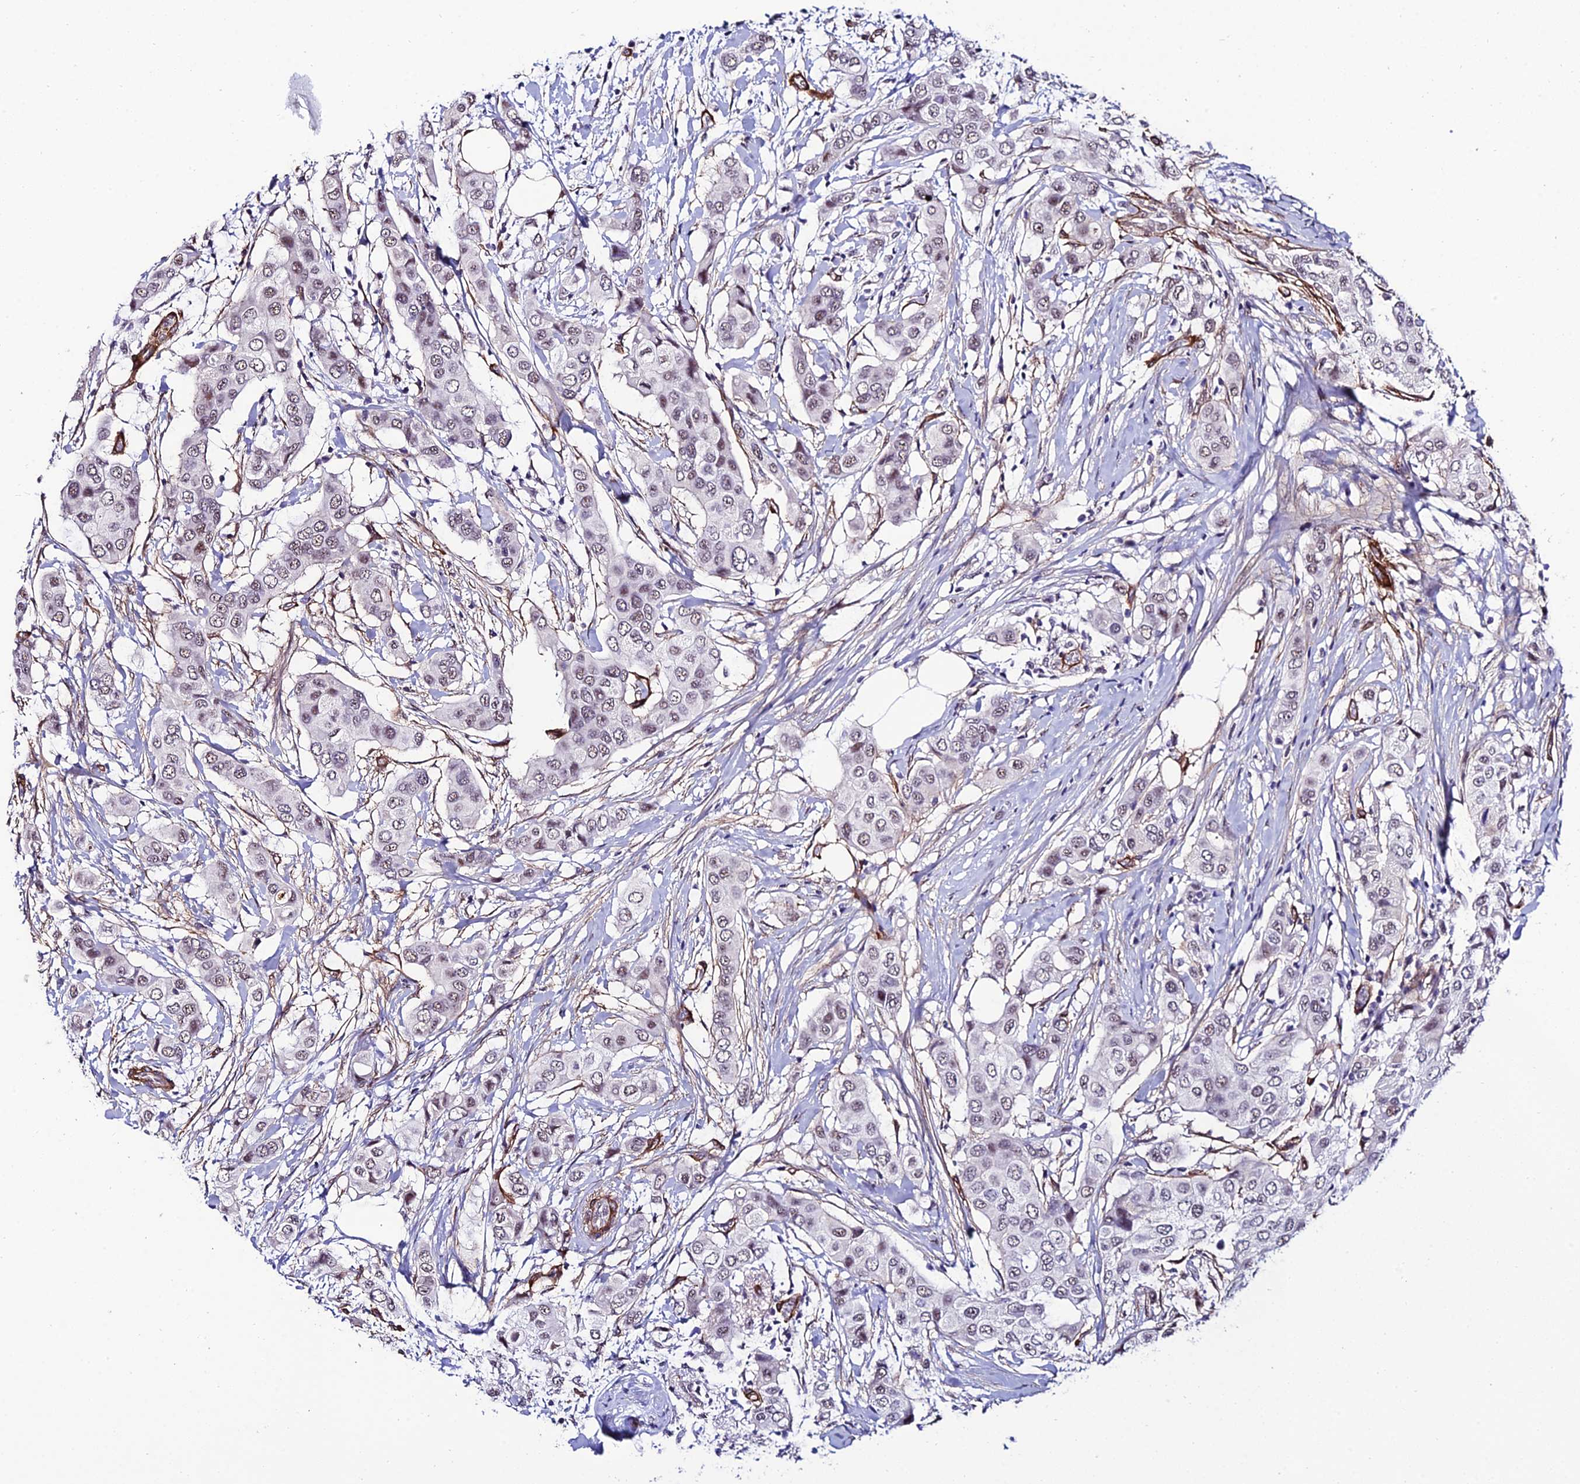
{"staining": {"intensity": "weak", "quantity": "<25%", "location": "nuclear"}, "tissue": "breast cancer", "cell_type": "Tumor cells", "image_type": "cancer", "snomed": [{"axis": "morphology", "description": "Lobular carcinoma"}, {"axis": "topography", "description": "Breast"}], "caption": "High power microscopy image of an IHC micrograph of breast cancer (lobular carcinoma), revealing no significant staining in tumor cells.", "gene": "SYT15", "patient": {"sex": "female", "age": 51}}